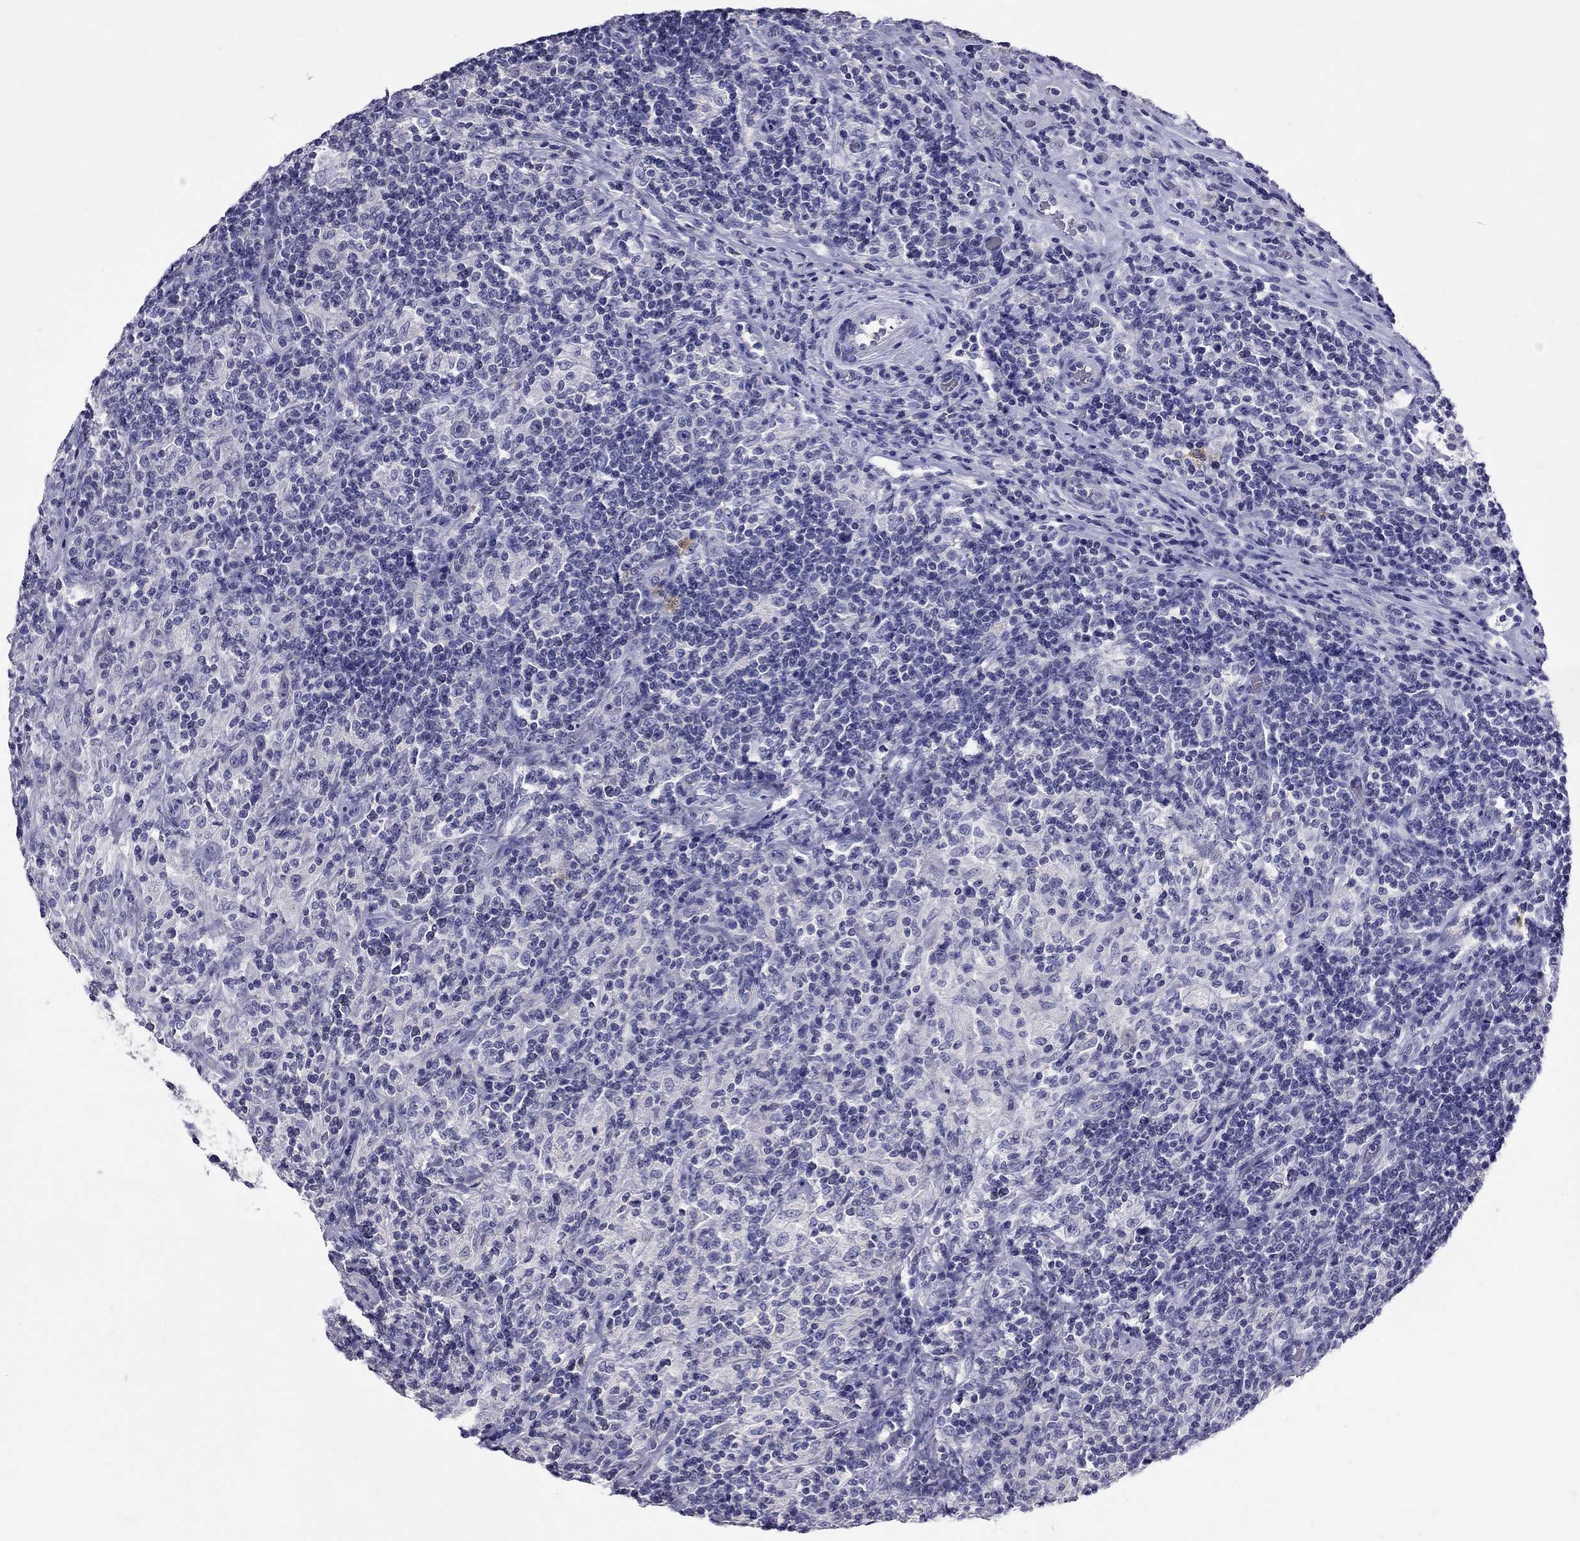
{"staining": {"intensity": "negative", "quantity": "none", "location": "none"}, "tissue": "lymphoma", "cell_type": "Tumor cells", "image_type": "cancer", "snomed": [{"axis": "morphology", "description": "Hodgkin's disease, NOS"}, {"axis": "topography", "description": "Lymph node"}], "caption": "An immunohistochemistry (IHC) histopathology image of Hodgkin's disease is shown. There is no staining in tumor cells of Hodgkin's disease.", "gene": "CALHM1", "patient": {"sex": "male", "age": 70}}